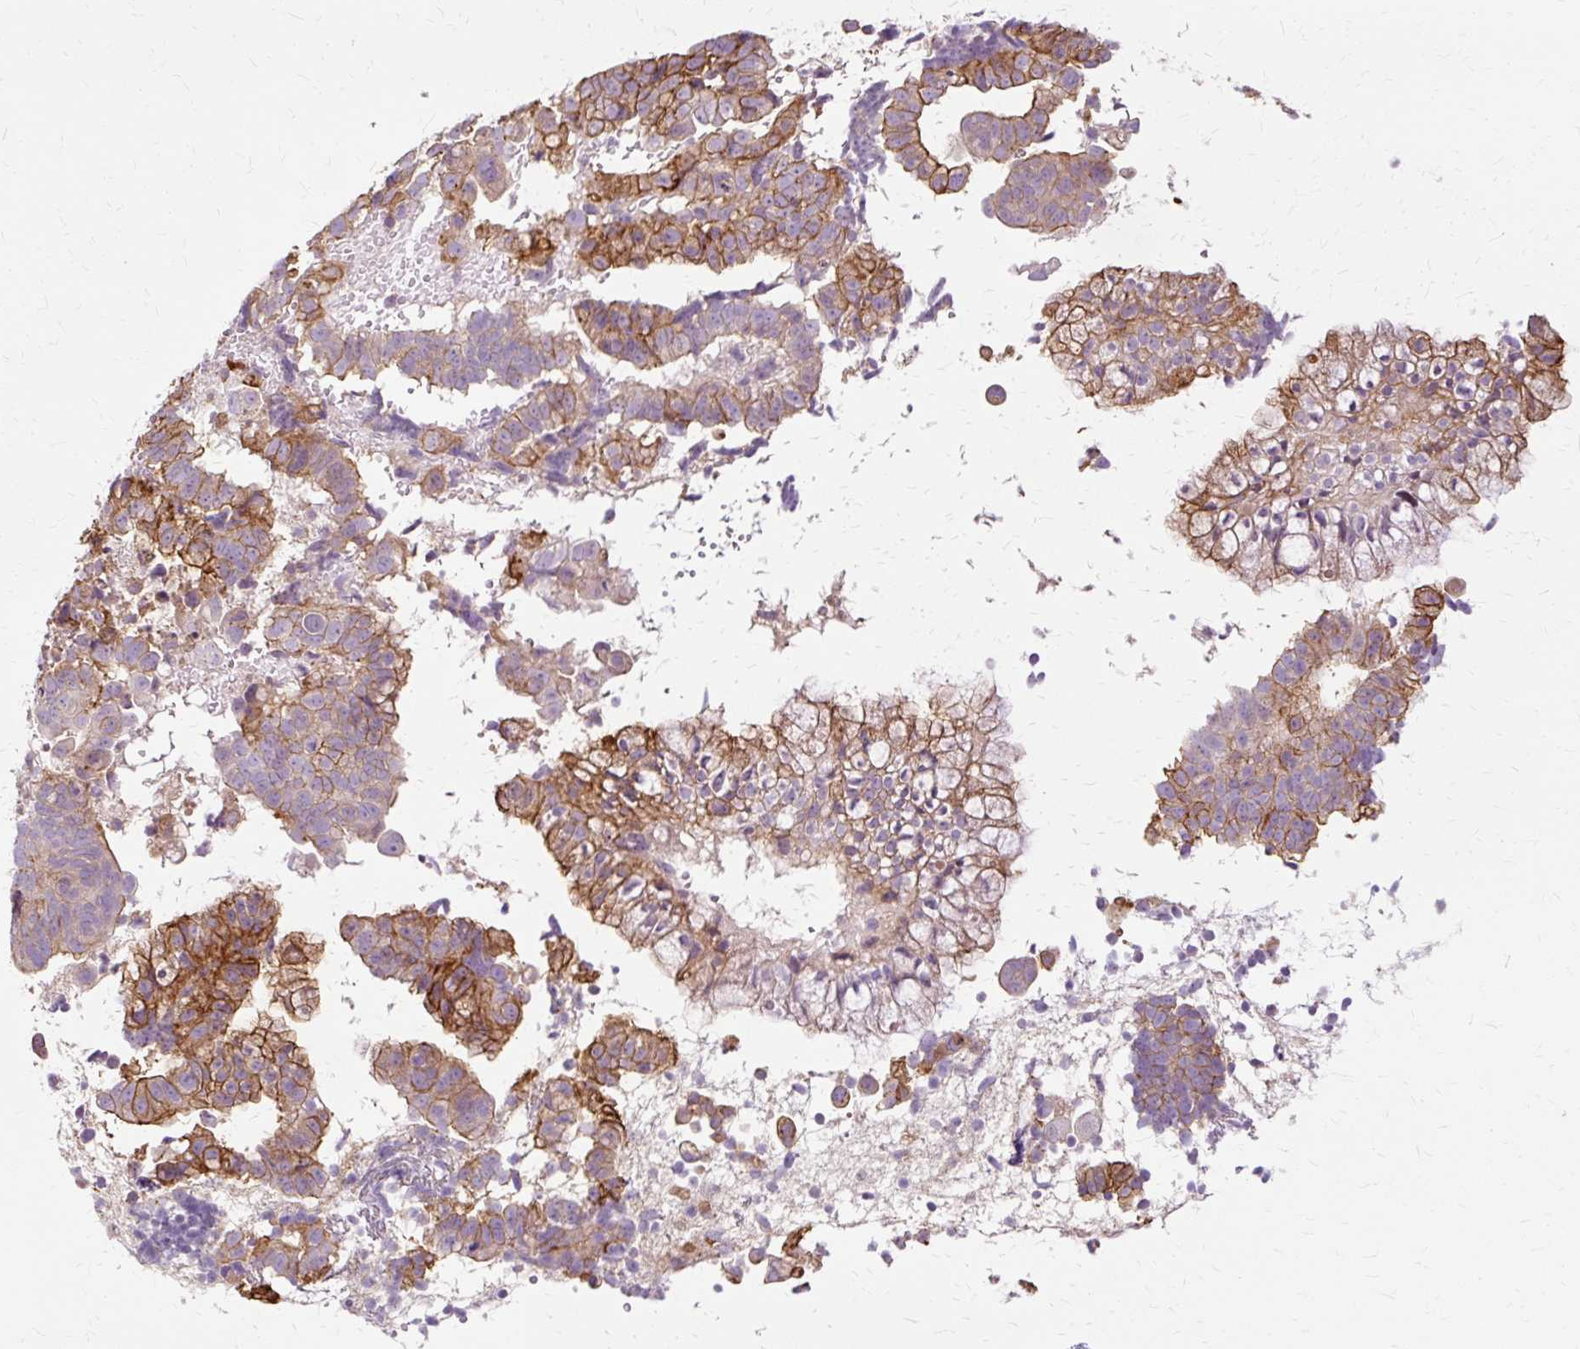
{"staining": {"intensity": "moderate", "quantity": "25%-75%", "location": "cytoplasmic/membranous"}, "tissue": "endometrial cancer", "cell_type": "Tumor cells", "image_type": "cancer", "snomed": [{"axis": "morphology", "description": "Adenocarcinoma, NOS"}, {"axis": "topography", "description": "Endometrium"}], "caption": "Immunohistochemistry micrograph of human endometrial adenocarcinoma stained for a protein (brown), which shows medium levels of moderate cytoplasmic/membranous positivity in approximately 25%-75% of tumor cells.", "gene": "TSPAN8", "patient": {"sex": "female", "age": 76}}